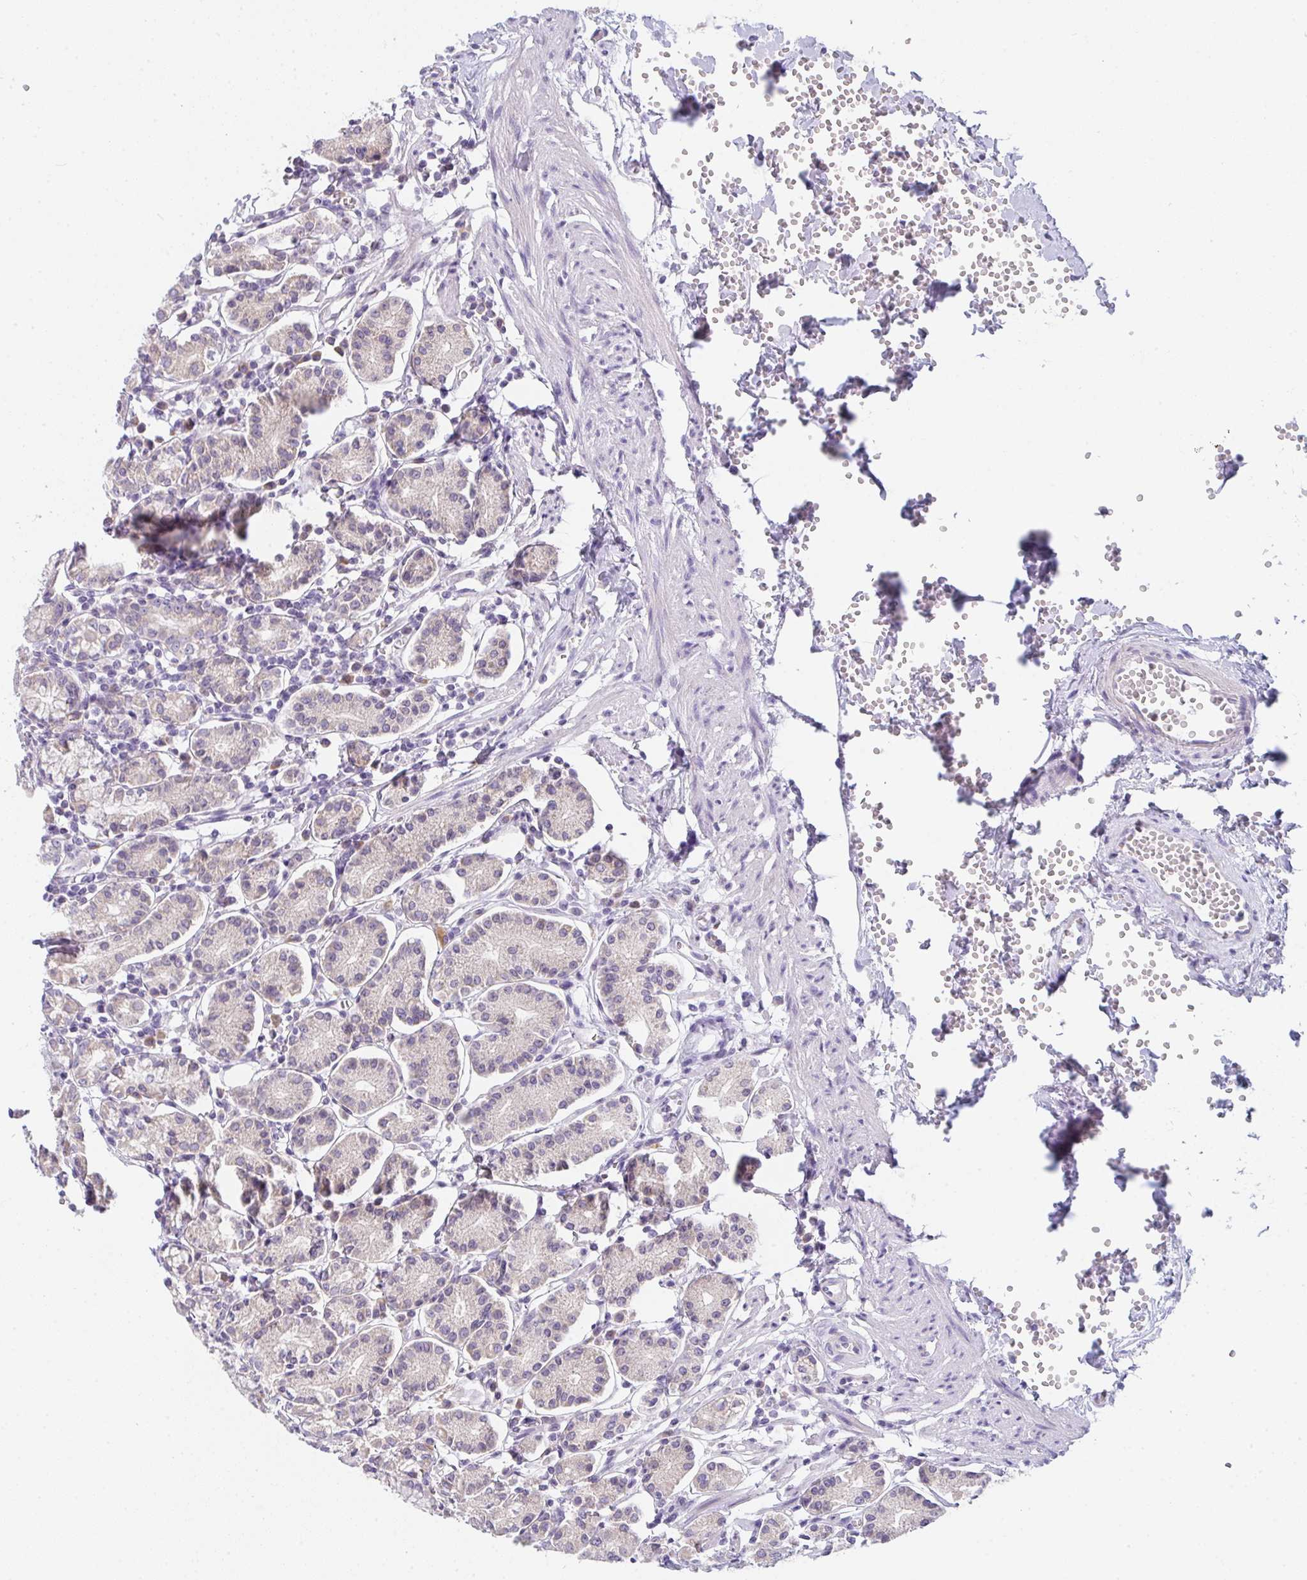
{"staining": {"intensity": "weak", "quantity": "<25%", "location": "cytoplasmic/membranous"}, "tissue": "stomach", "cell_type": "Glandular cells", "image_type": "normal", "snomed": [{"axis": "morphology", "description": "Normal tissue, NOS"}, {"axis": "topography", "description": "Stomach"}], "caption": "IHC image of normal stomach stained for a protein (brown), which demonstrates no expression in glandular cells.", "gene": "CACNA1S", "patient": {"sex": "female", "age": 62}}